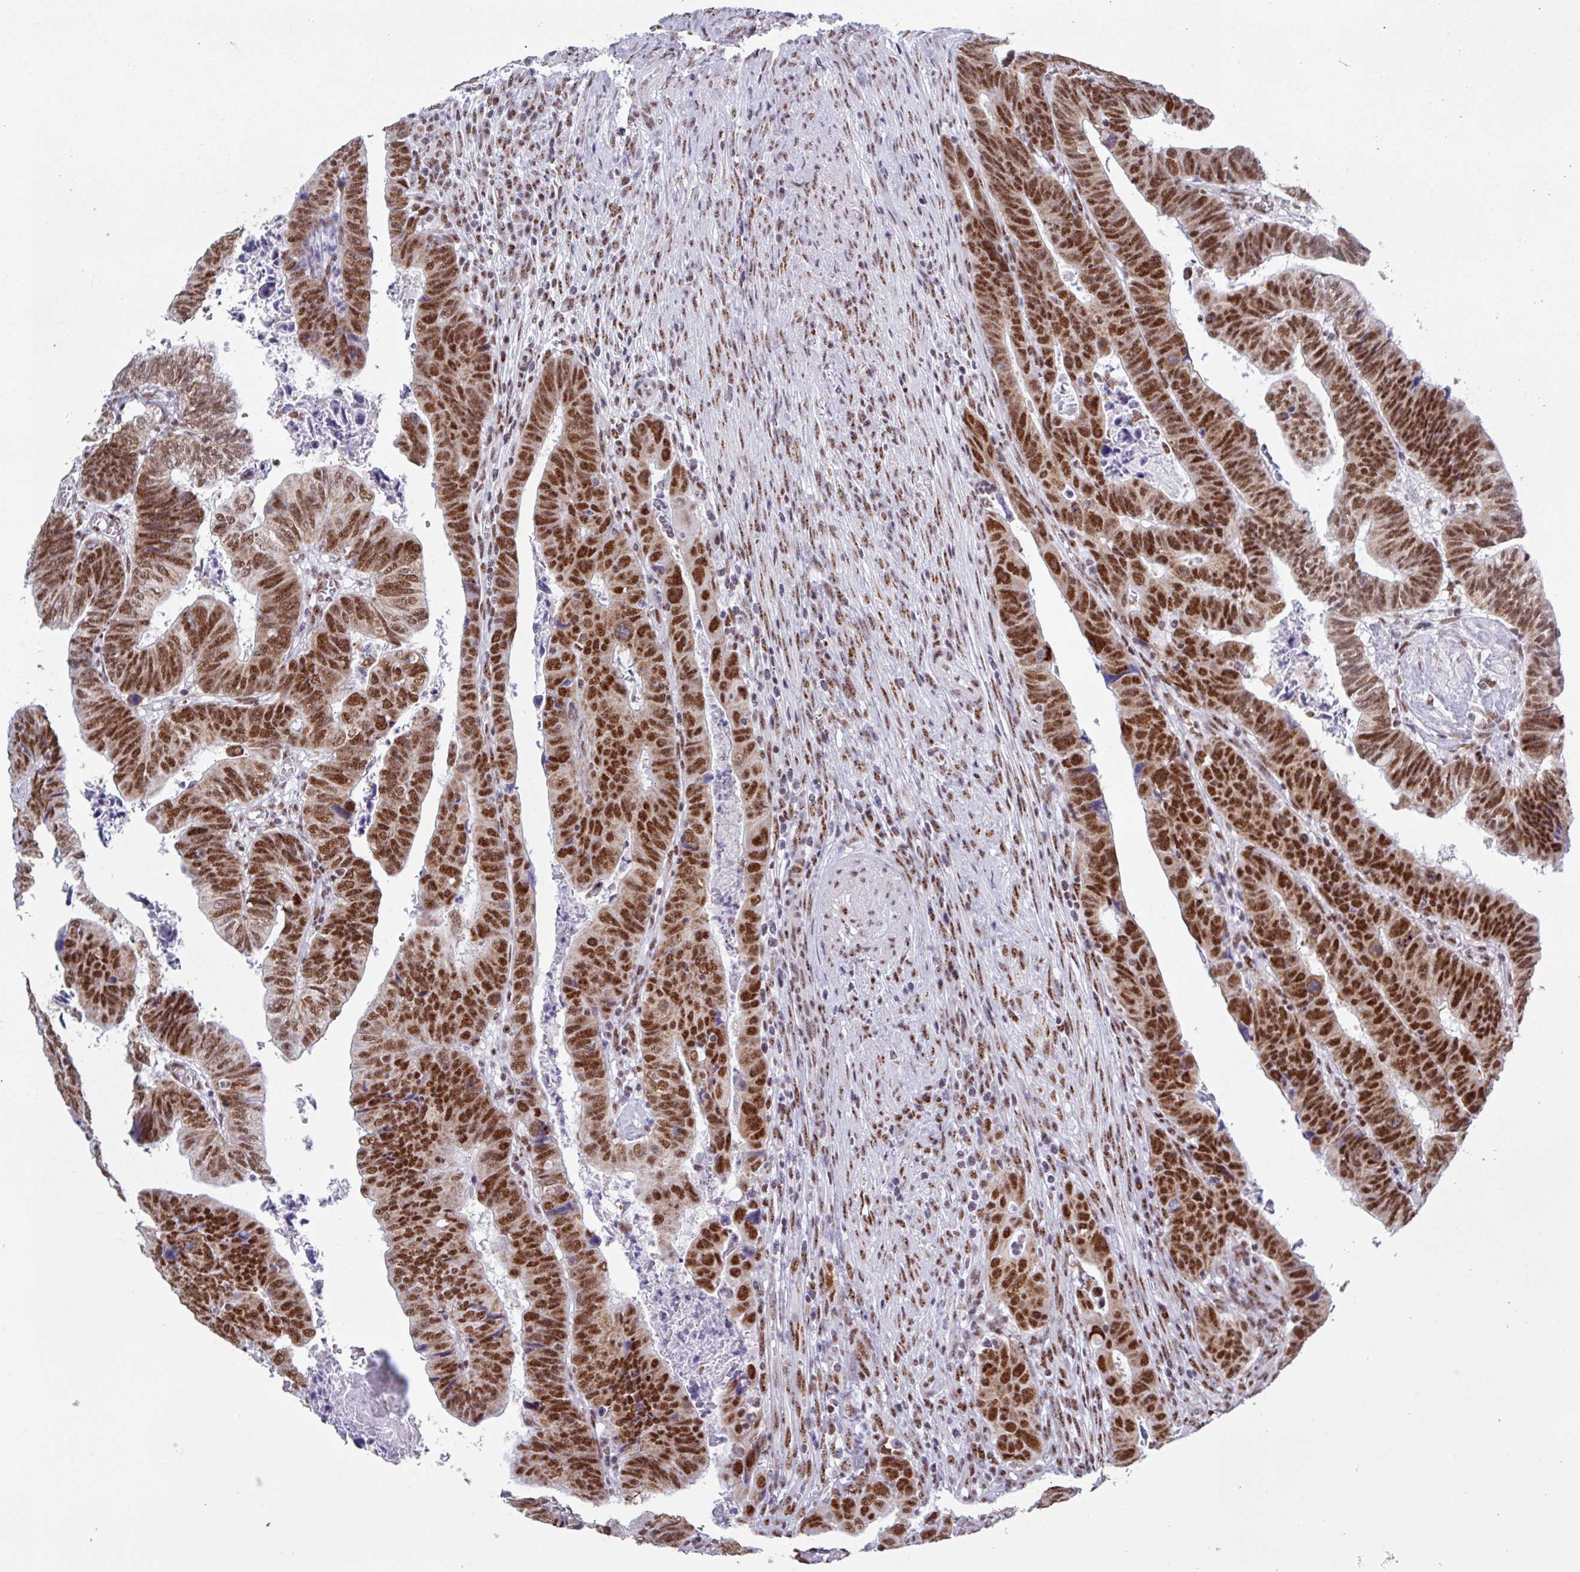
{"staining": {"intensity": "strong", "quantity": ">75%", "location": "nuclear"}, "tissue": "colorectal cancer", "cell_type": "Tumor cells", "image_type": "cancer", "snomed": [{"axis": "morphology", "description": "Normal tissue, NOS"}, {"axis": "morphology", "description": "Adenocarcinoma, NOS"}, {"axis": "topography", "description": "Rectum"}], "caption": "Protein expression analysis of colorectal adenocarcinoma exhibits strong nuclear positivity in approximately >75% of tumor cells. The staining is performed using DAB brown chromogen to label protein expression. The nuclei are counter-stained blue using hematoxylin.", "gene": "PUF60", "patient": {"sex": "female", "age": 65}}